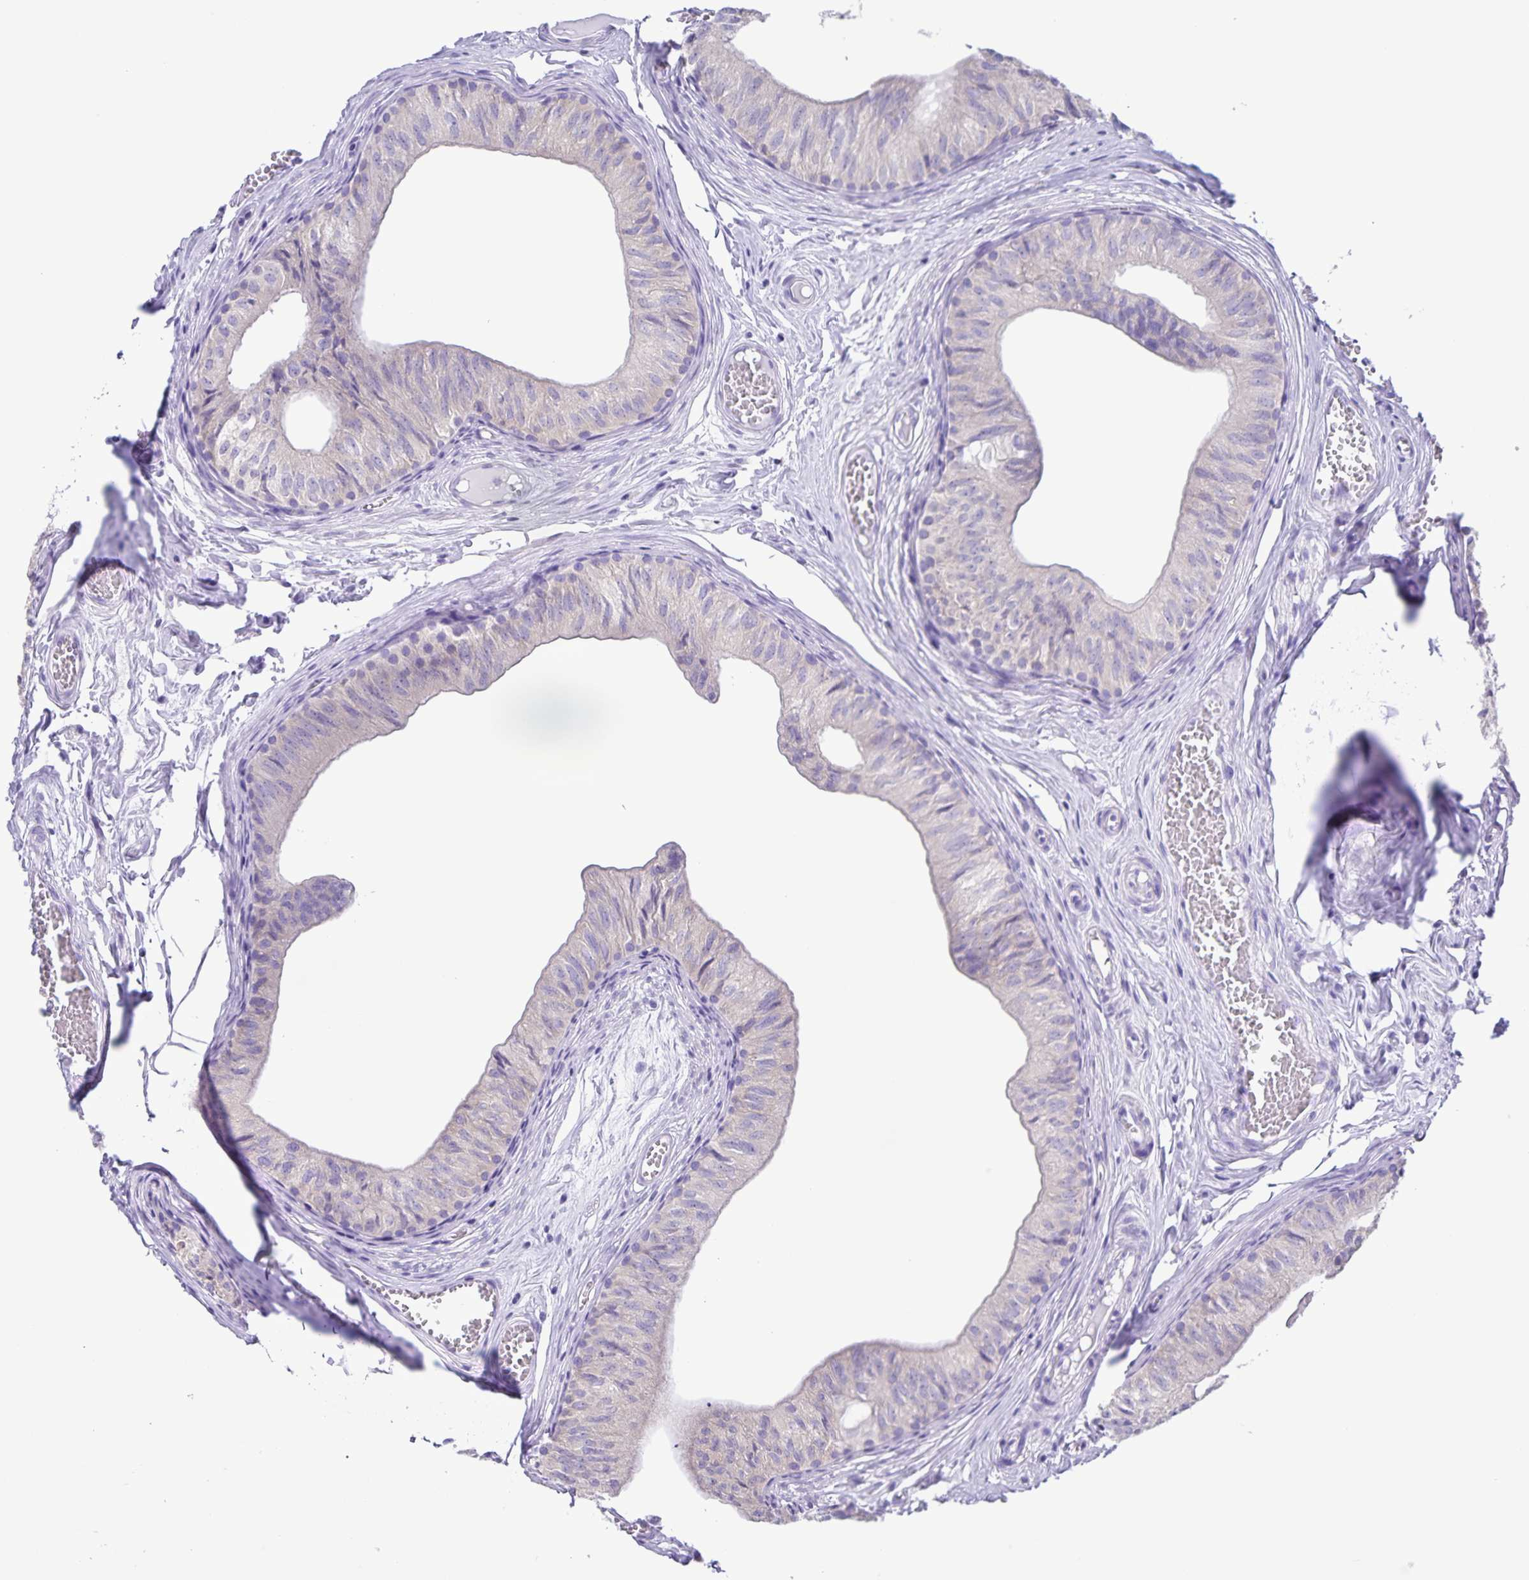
{"staining": {"intensity": "weak", "quantity": "<25%", "location": "cytoplasmic/membranous"}, "tissue": "epididymis", "cell_type": "Glandular cells", "image_type": "normal", "snomed": [{"axis": "morphology", "description": "Normal tissue, NOS"}, {"axis": "topography", "description": "Epididymis"}], "caption": "This is an immunohistochemistry (IHC) photomicrograph of benign human epididymis. There is no staining in glandular cells.", "gene": "CAPSL", "patient": {"sex": "male", "age": 25}}